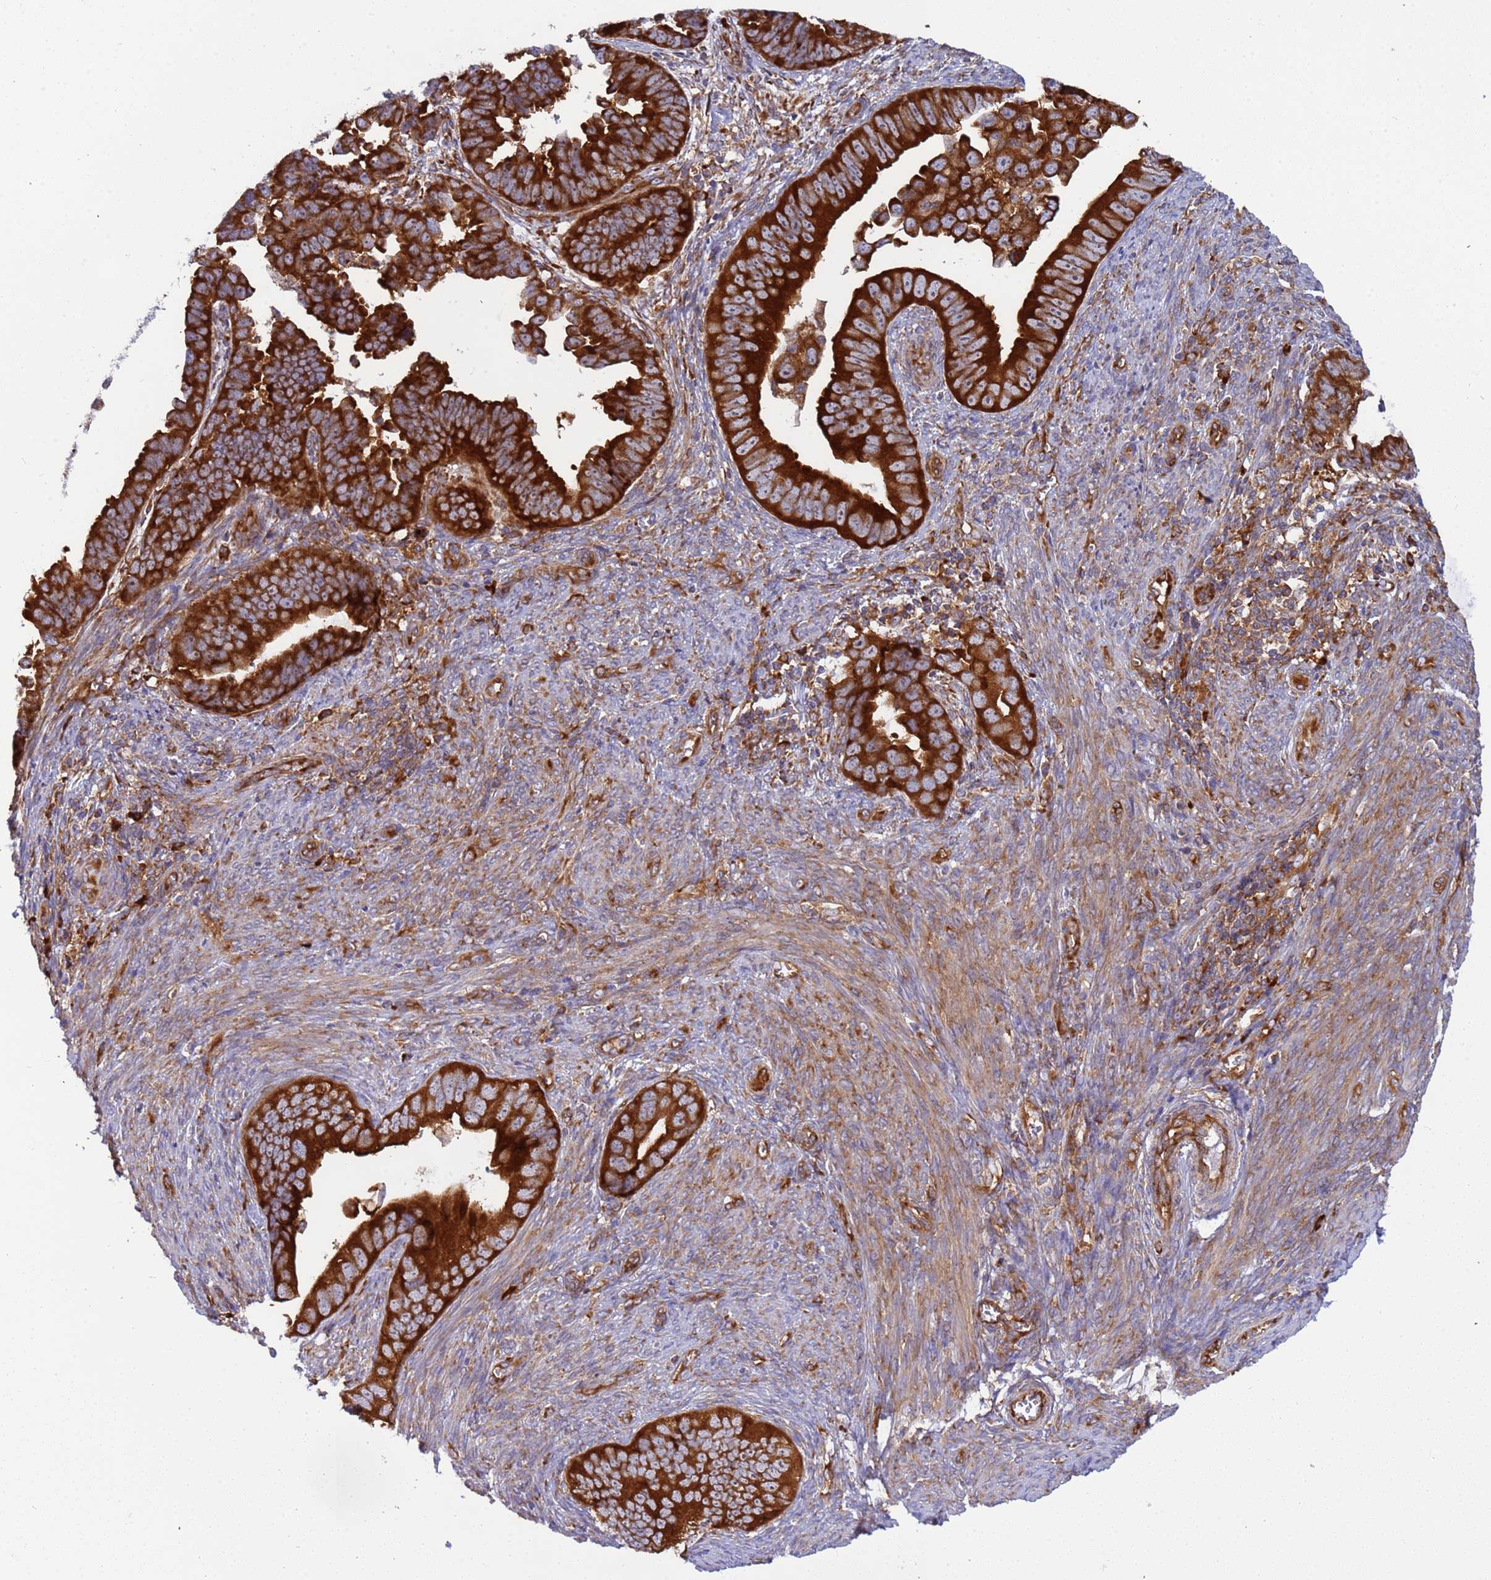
{"staining": {"intensity": "strong", "quantity": ">75%", "location": "cytoplasmic/membranous"}, "tissue": "endometrial cancer", "cell_type": "Tumor cells", "image_type": "cancer", "snomed": [{"axis": "morphology", "description": "Adenocarcinoma, NOS"}, {"axis": "topography", "description": "Endometrium"}], "caption": "Protein expression analysis of human endometrial cancer (adenocarcinoma) reveals strong cytoplasmic/membranous staining in approximately >75% of tumor cells.", "gene": "RPL36", "patient": {"sex": "female", "age": 75}}